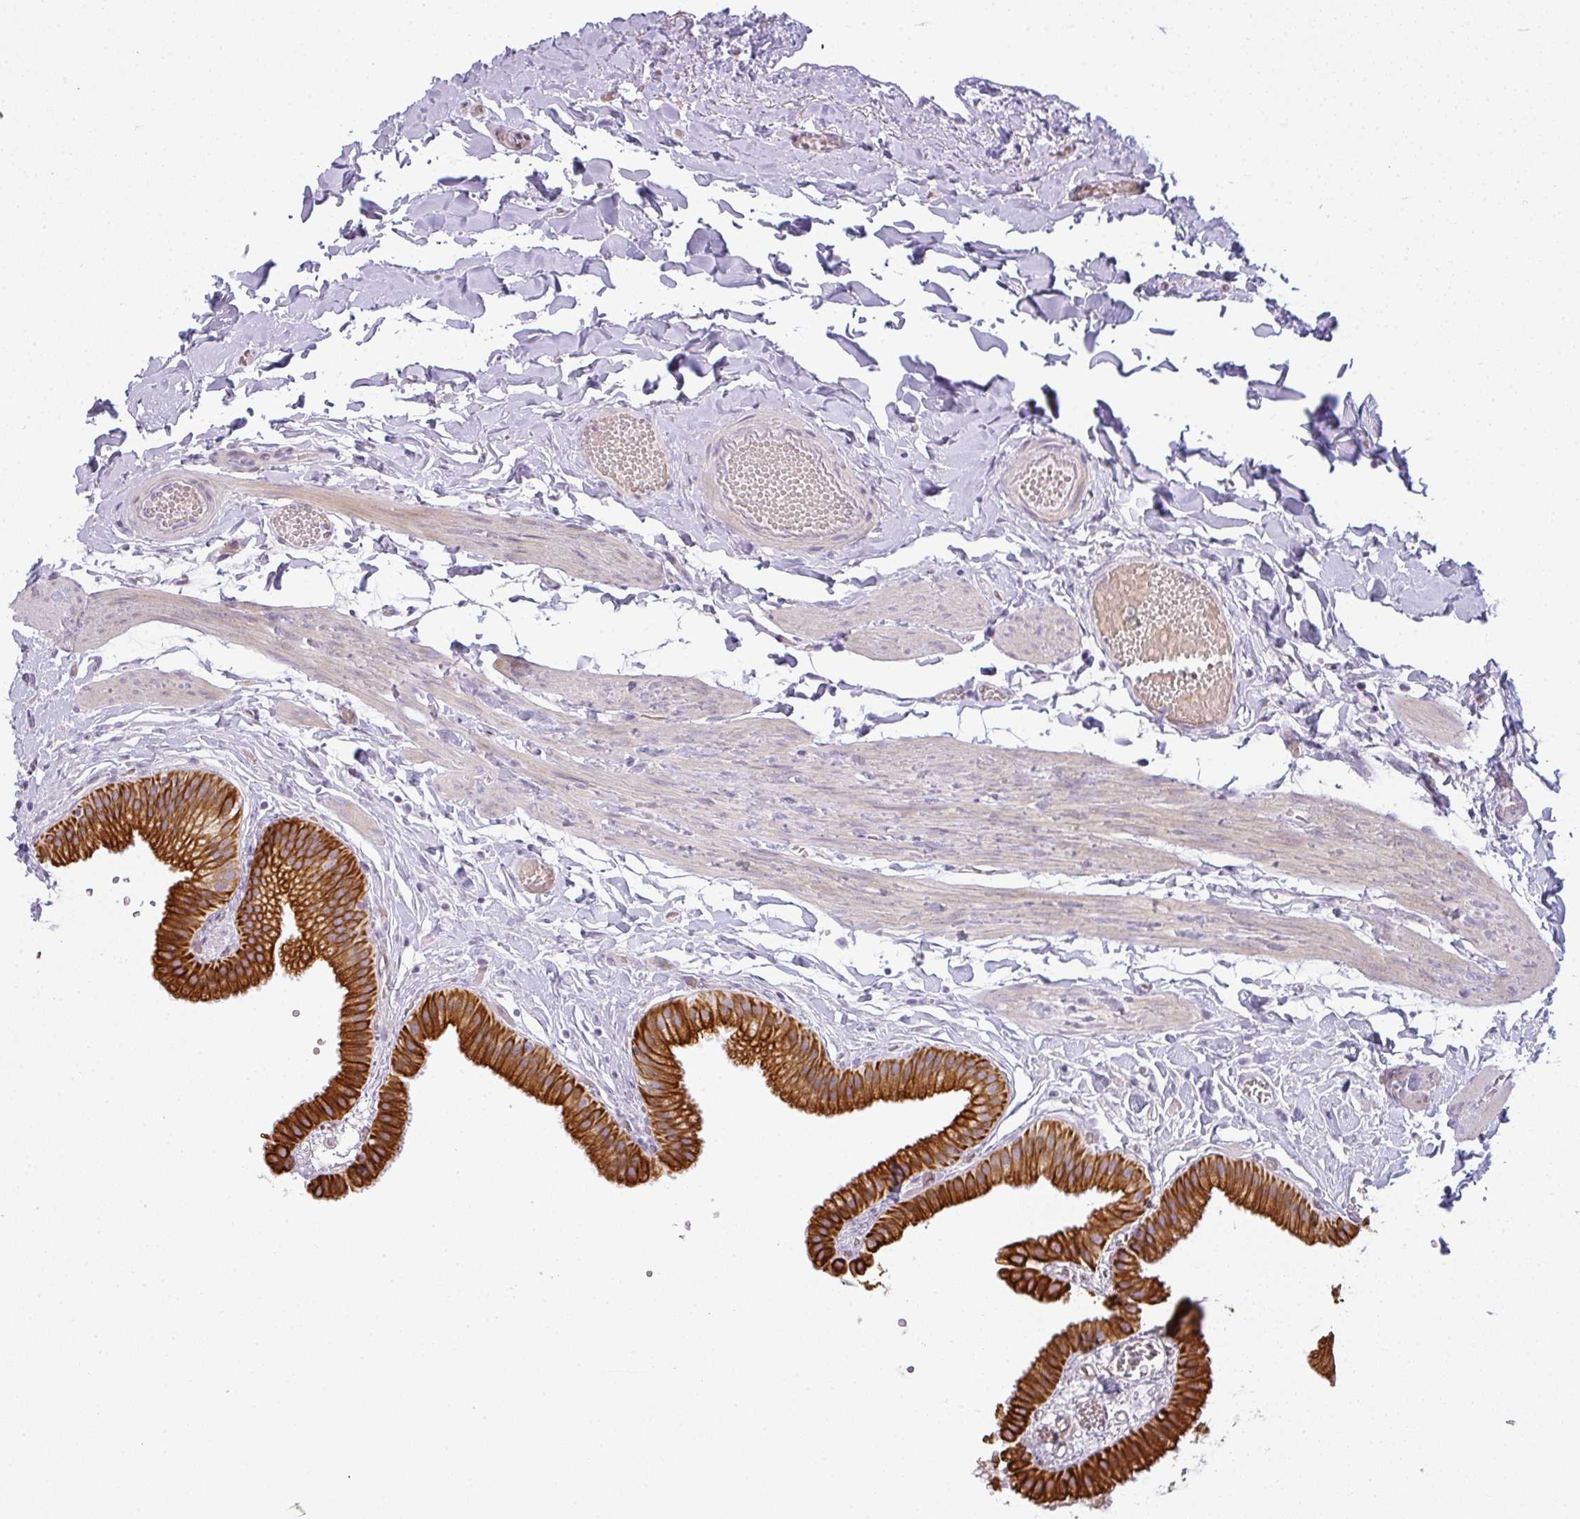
{"staining": {"intensity": "strong", "quantity": ">75%", "location": "cytoplasmic/membranous"}, "tissue": "gallbladder", "cell_type": "Glandular cells", "image_type": "normal", "snomed": [{"axis": "morphology", "description": "Normal tissue, NOS"}, {"axis": "topography", "description": "Gallbladder"}], "caption": "The photomicrograph reveals immunohistochemical staining of normal gallbladder. There is strong cytoplasmic/membranous expression is identified in about >75% of glandular cells.", "gene": "SIRPB2", "patient": {"sex": "female", "age": 63}}